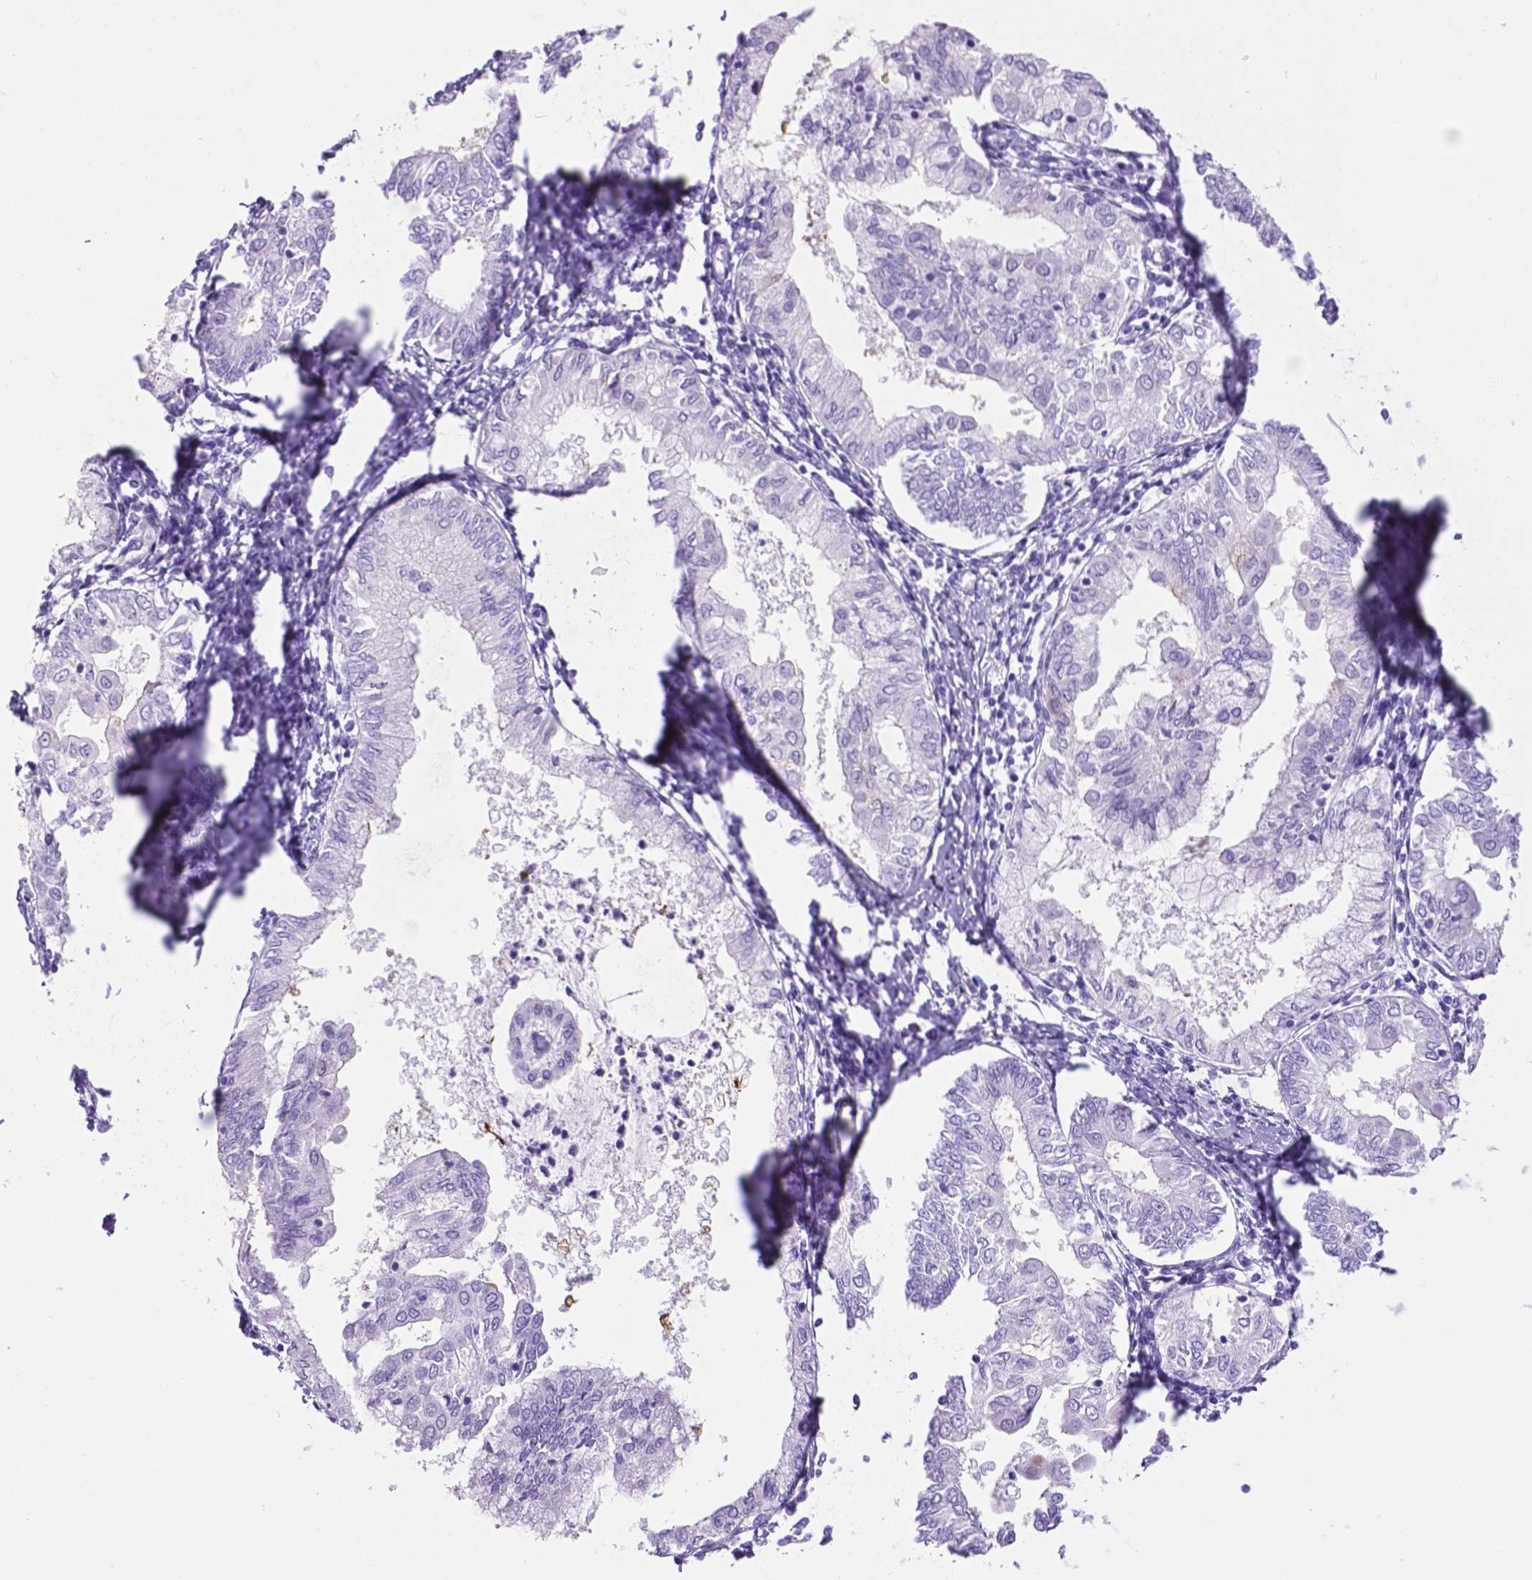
{"staining": {"intensity": "negative", "quantity": "none", "location": "none"}, "tissue": "endometrial cancer", "cell_type": "Tumor cells", "image_type": "cancer", "snomed": [{"axis": "morphology", "description": "Adenocarcinoma, NOS"}, {"axis": "topography", "description": "Endometrium"}], "caption": "There is no significant expression in tumor cells of adenocarcinoma (endometrial). Brightfield microscopy of immunohistochemistry (IHC) stained with DAB (3,3'-diaminobenzidine) (brown) and hematoxylin (blue), captured at high magnification.", "gene": "C17orf107", "patient": {"sex": "female", "age": 68}}